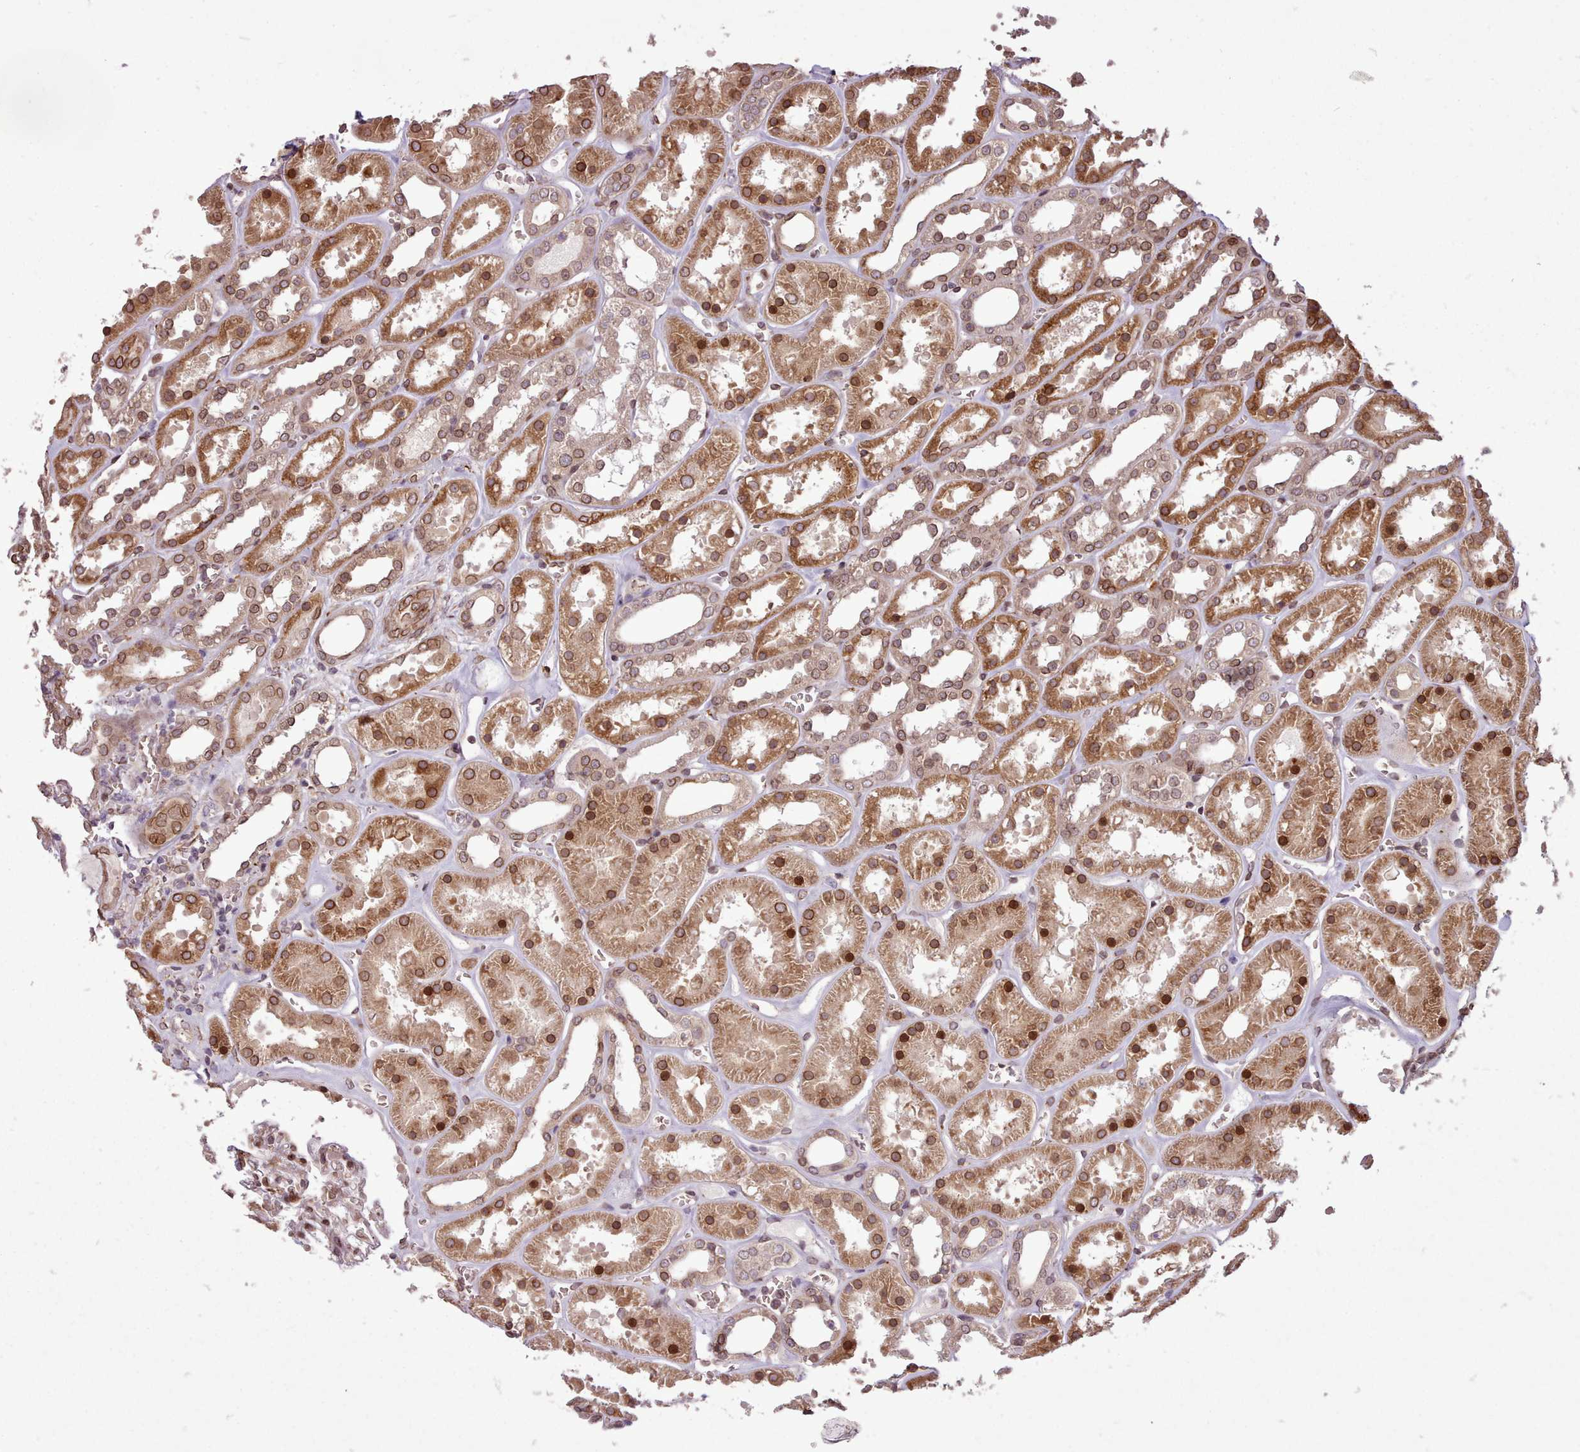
{"staining": {"intensity": "strong", "quantity": "25%-75%", "location": "nuclear"}, "tissue": "kidney", "cell_type": "Cells in glomeruli", "image_type": "normal", "snomed": [{"axis": "morphology", "description": "Normal tissue, NOS"}, {"axis": "topography", "description": "Kidney"}], "caption": "Kidney stained for a protein demonstrates strong nuclear positivity in cells in glomeruli. Immunohistochemistry (ihc) stains the protein in brown and the nuclei are stained blue.", "gene": "CABP1", "patient": {"sex": "female", "age": 41}}